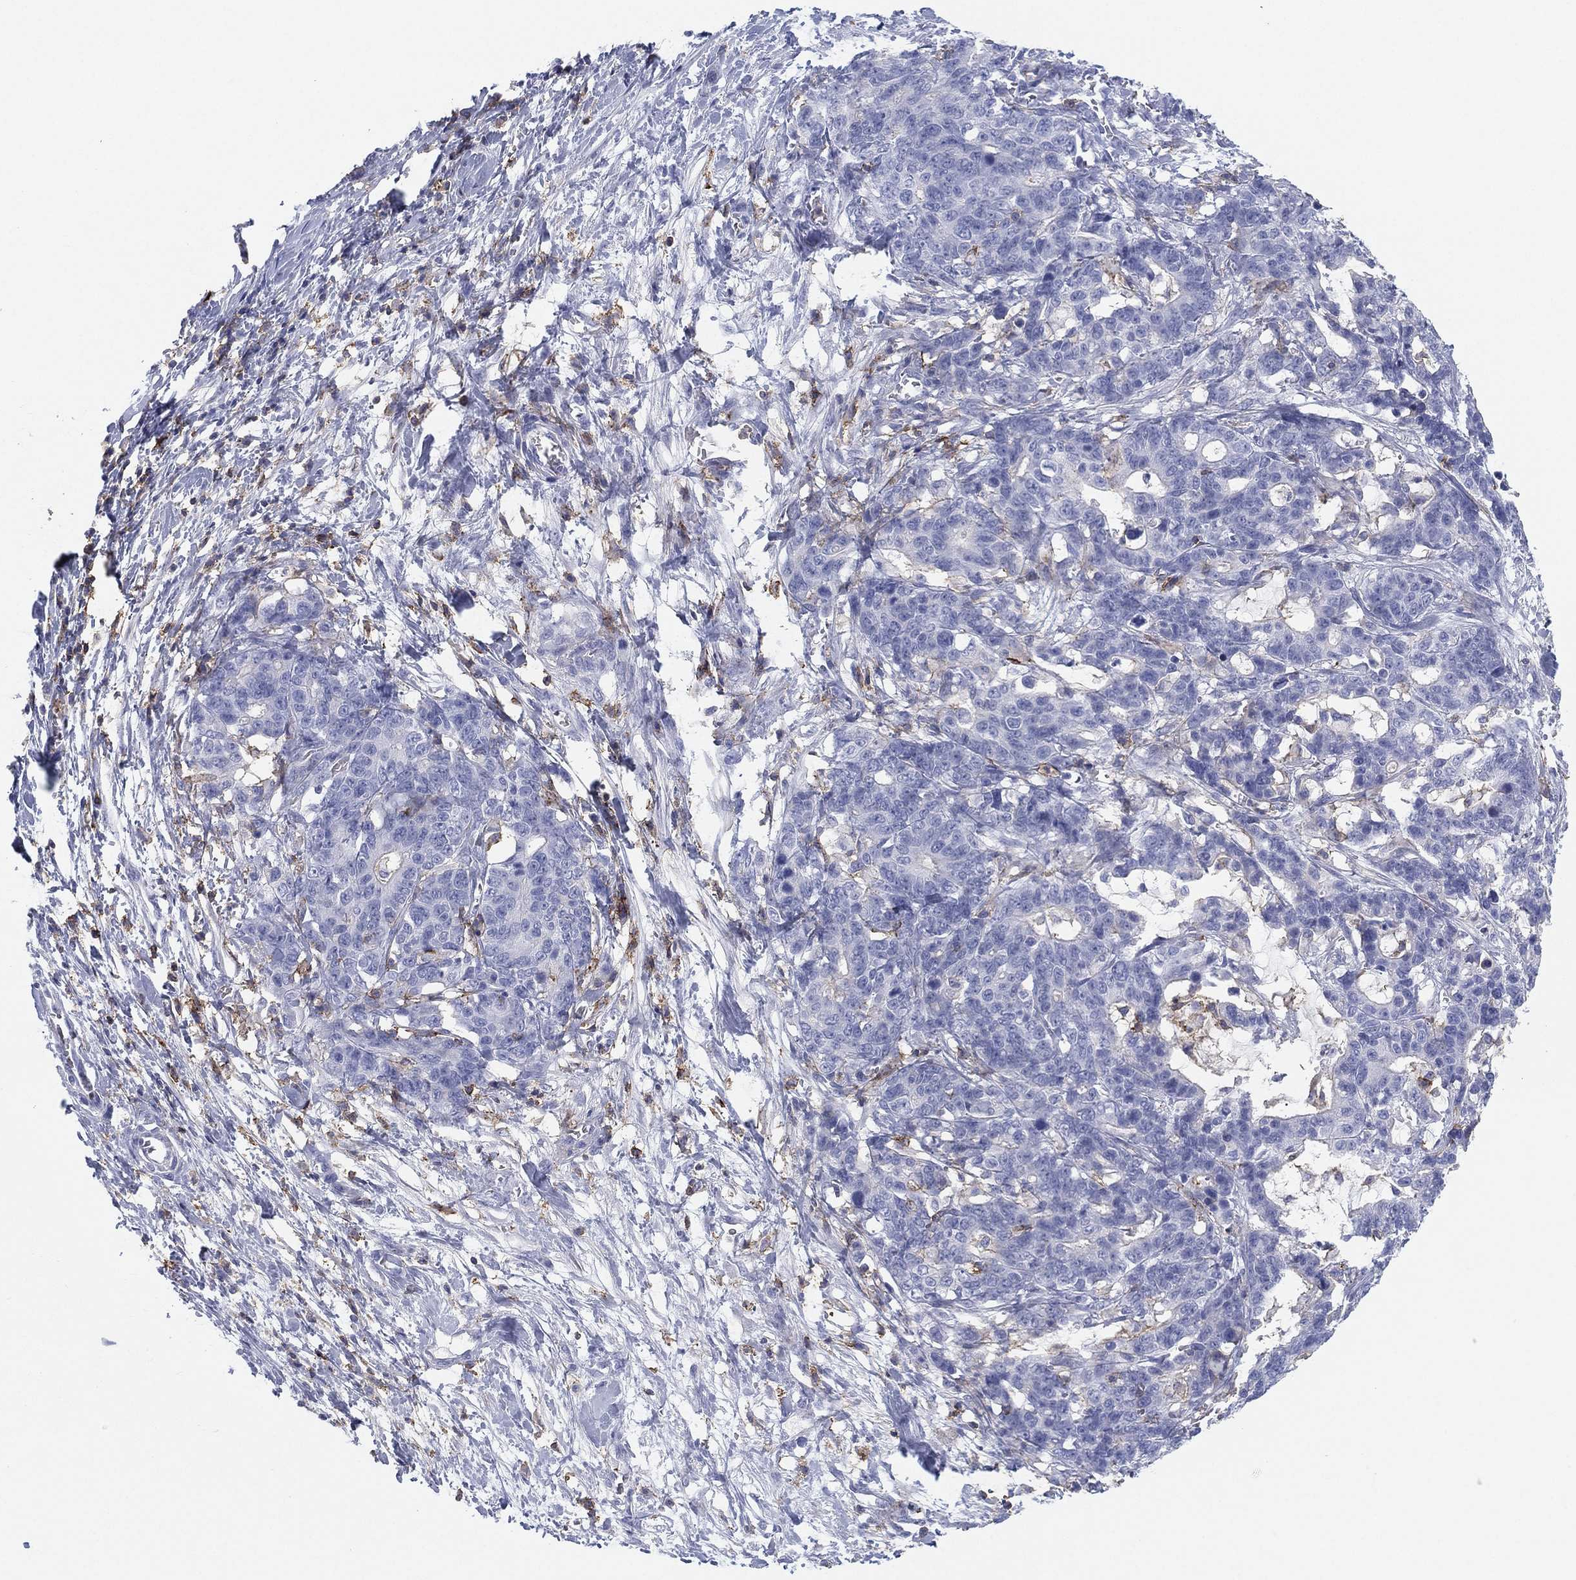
{"staining": {"intensity": "negative", "quantity": "none", "location": "none"}, "tissue": "stomach cancer", "cell_type": "Tumor cells", "image_type": "cancer", "snomed": [{"axis": "morphology", "description": "Normal tissue, NOS"}, {"axis": "morphology", "description": "Adenocarcinoma, NOS"}, {"axis": "topography", "description": "Stomach"}], "caption": "A micrograph of stomach cancer (adenocarcinoma) stained for a protein shows no brown staining in tumor cells.", "gene": "SELPLG", "patient": {"sex": "female", "age": 64}}